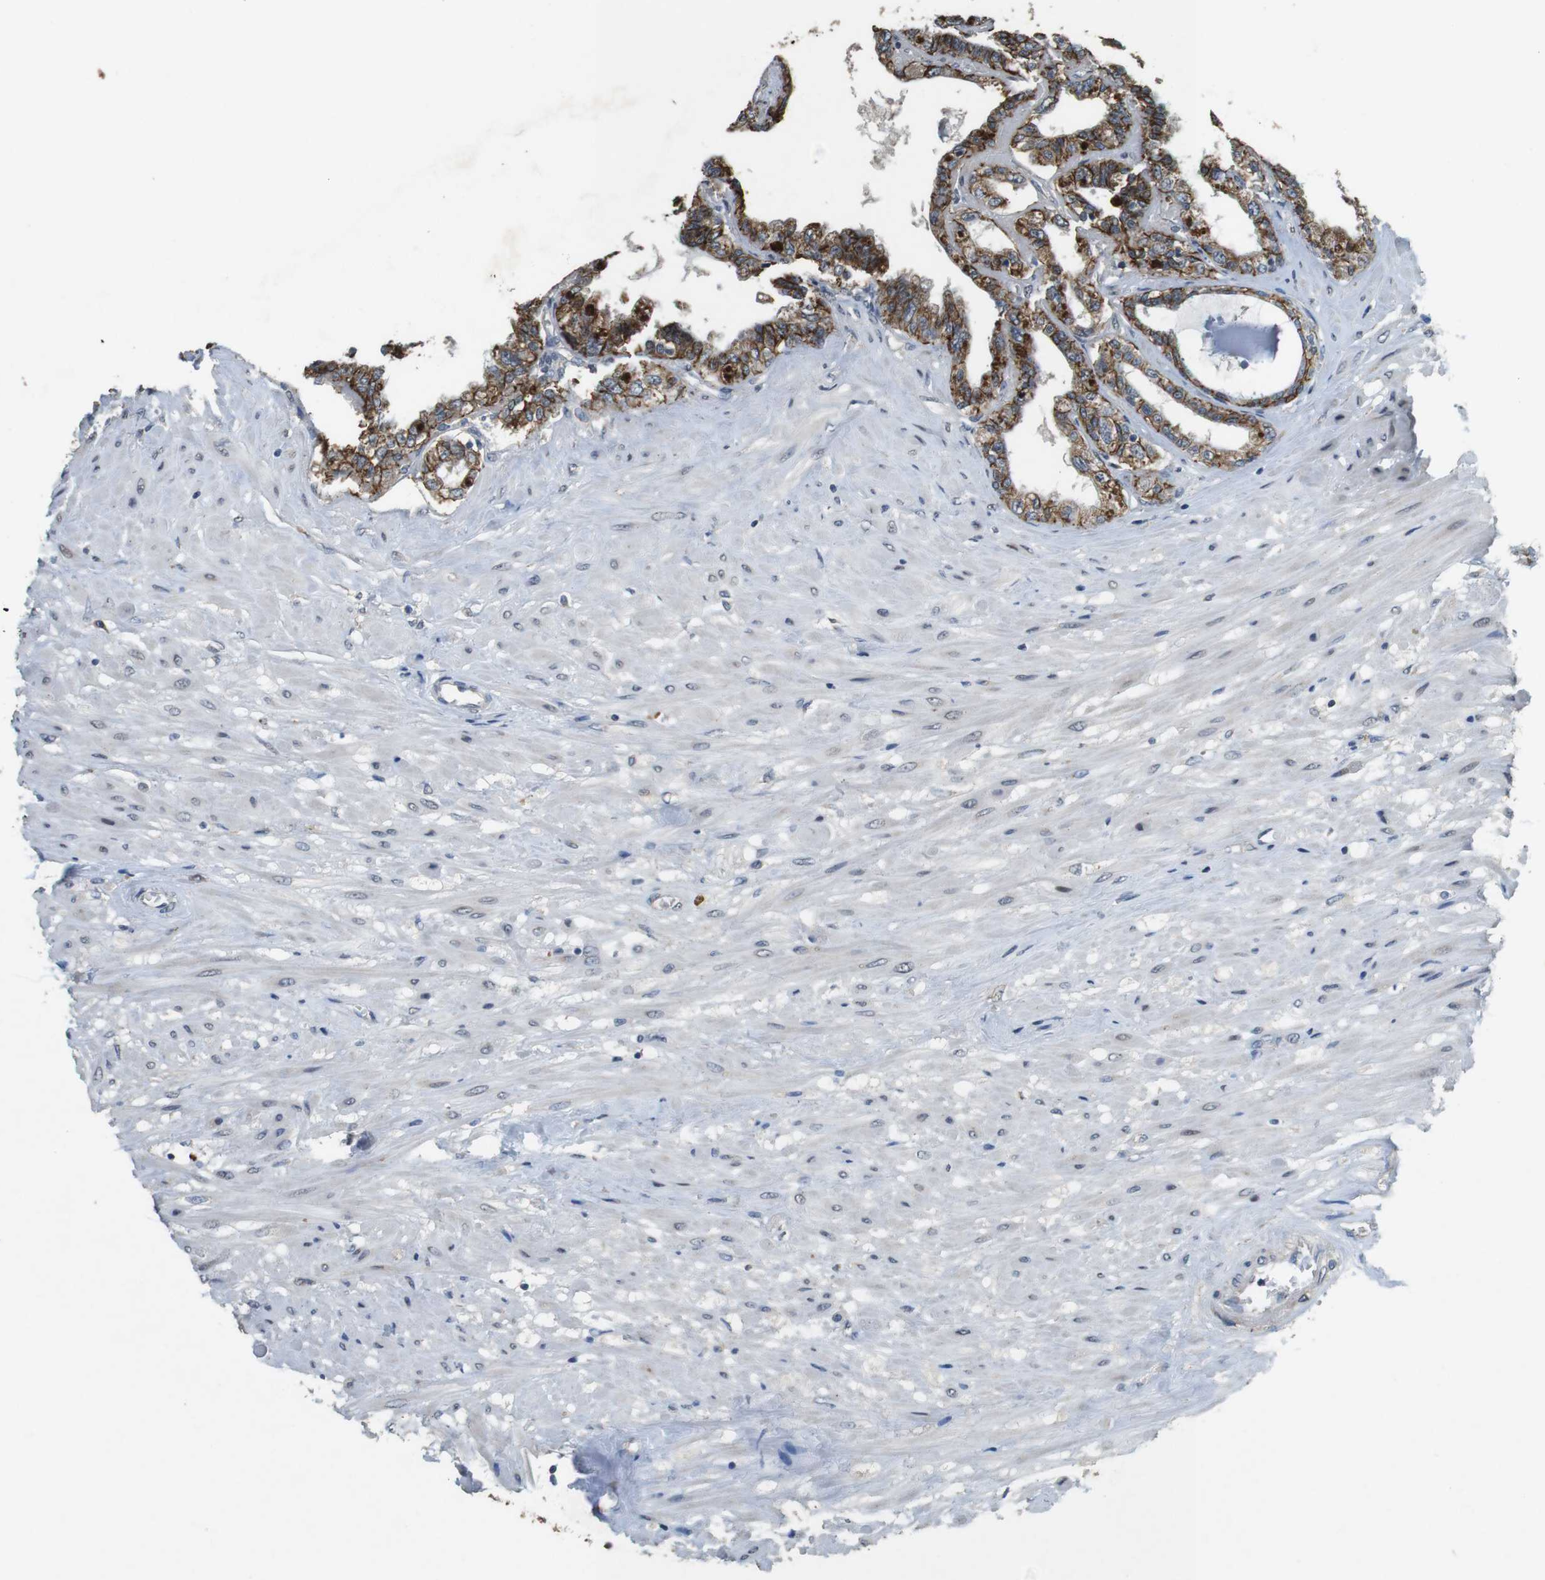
{"staining": {"intensity": "moderate", "quantity": ">75%", "location": "cytoplasmic/membranous"}, "tissue": "seminal vesicle", "cell_type": "Glandular cells", "image_type": "normal", "snomed": [{"axis": "morphology", "description": "Normal tissue, NOS"}, {"axis": "morphology", "description": "Inflammation, NOS"}, {"axis": "topography", "description": "Urinary bladder"}, {"axis": "topography", "description": "Prostate"}, {"axis": "topography", "description": "Seminal veicle"}], "caption": "Seminal vesicle stained with a brown dye exhibits moderate cytoplasmic/membranous positive positivity in about >75% of glandular cells.", "gene": "CLDN7", "patient": {"sex": "male", "age": 82}}